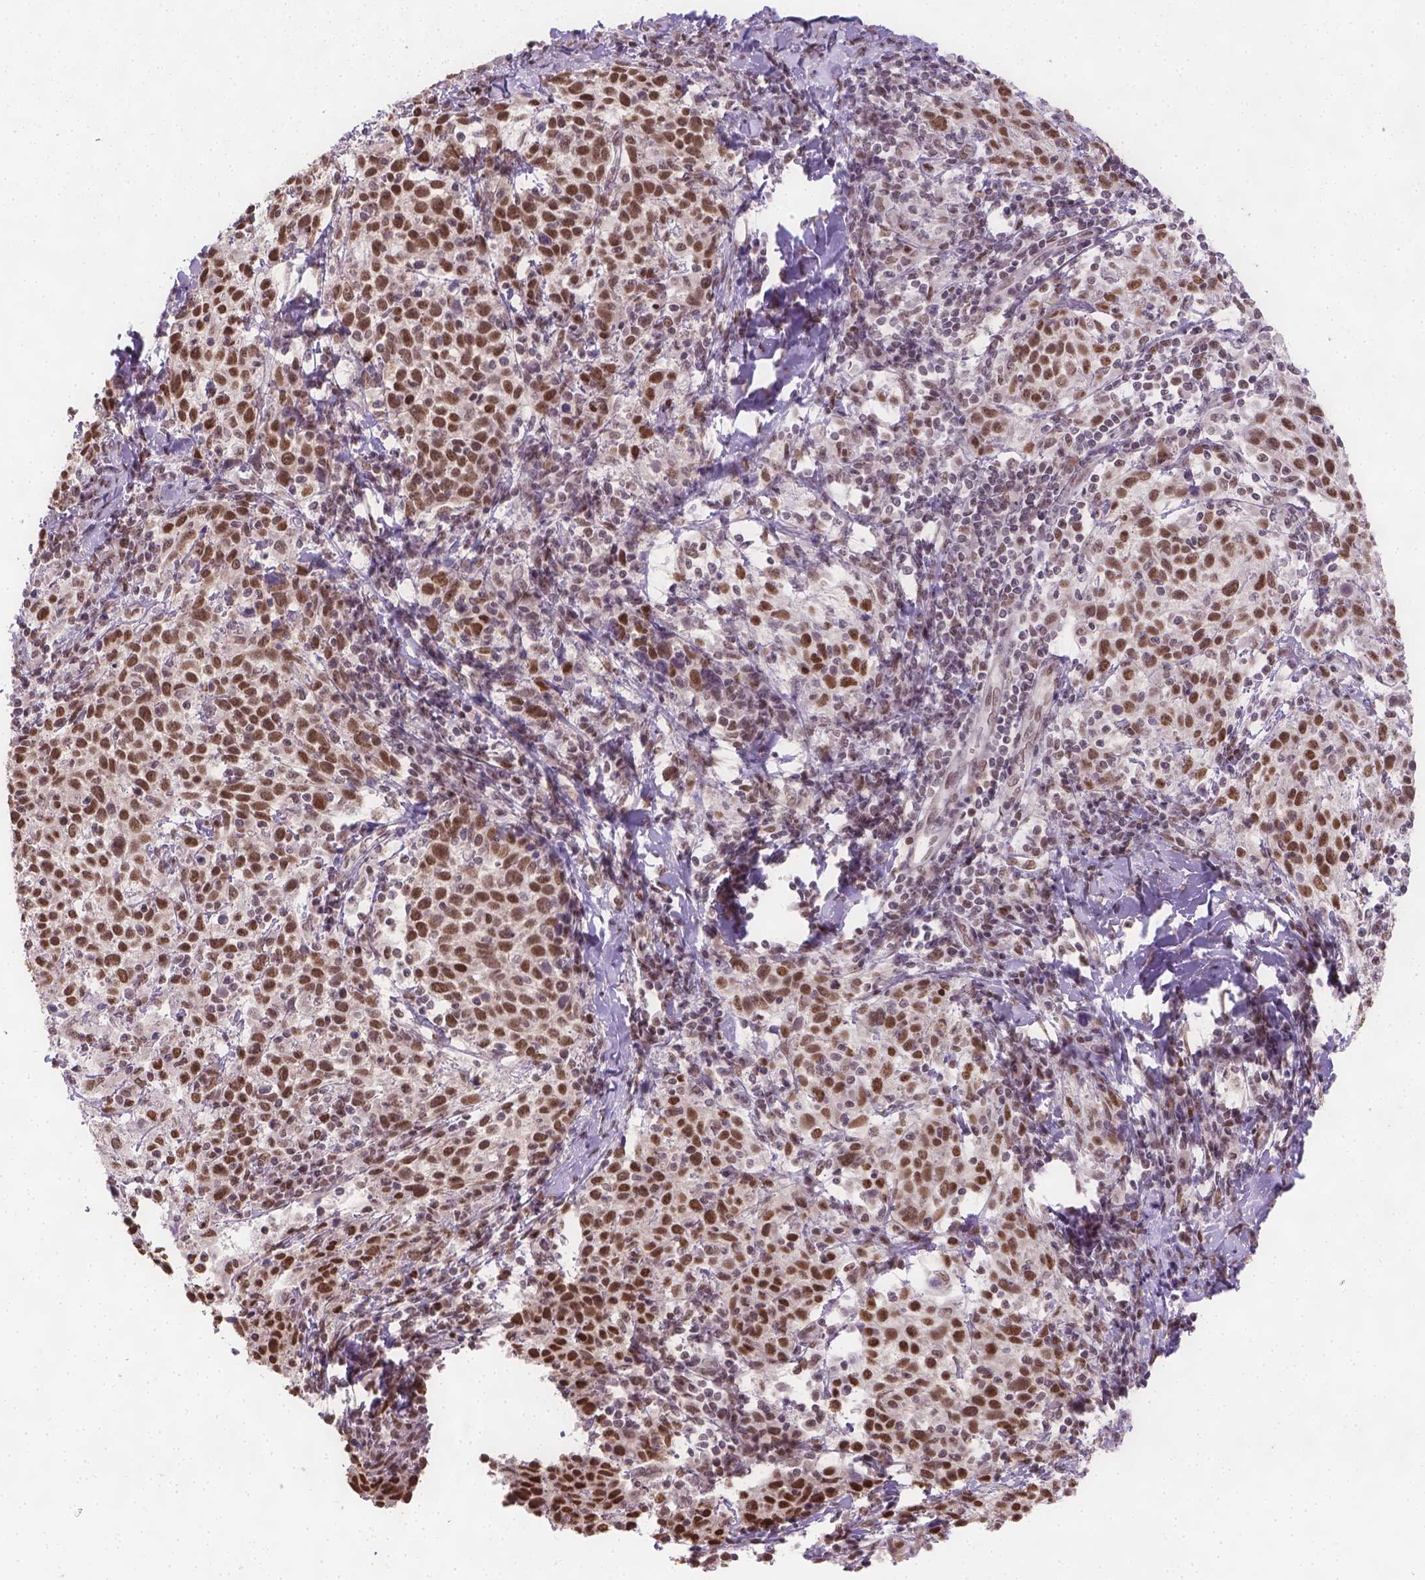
{"staining": {"intensity": "strong", "quantity": ">75%", "location": "nuclear"}, "tissue": "cervical cancer", "cell_type": "Tumor cells", "image_type": "cancer", "snomed": [{"axis": "morphology", "description": "Squamous cell carcinoma, NOS"}, {"axis": "topography", "description": "Cervix"}], "caption": "The histopathology image displays a brown stain indicating the presence of a protein in the nuclear of tumor cells in cervical cancer. (Stains: DAB (3,3'-diaminobenzidine) in brown, nuclei in blue, Microscopy: brightfield microscopy at high magnification).", "gene": "FANCE", "patient": {"sex": "female", "age": 61}}